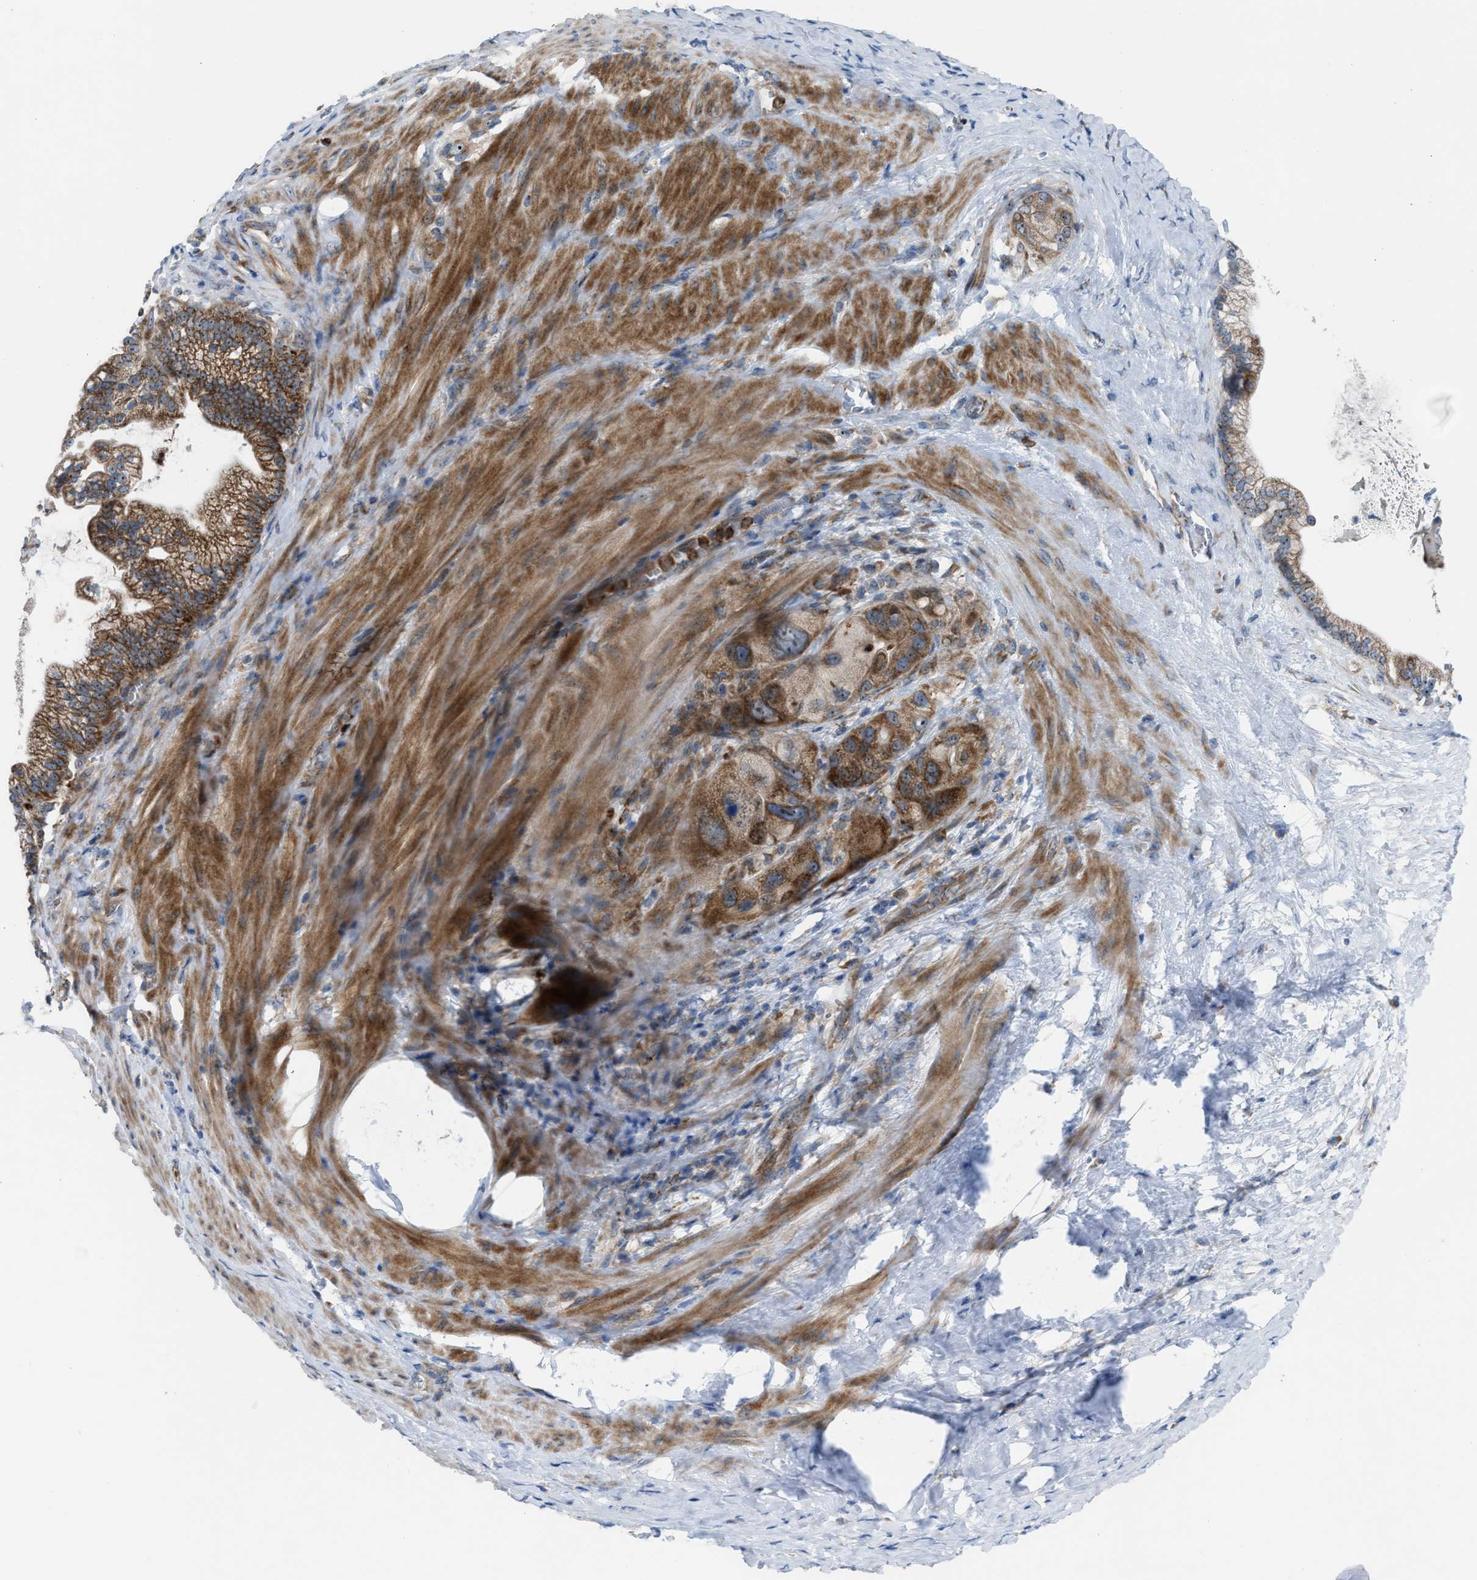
{"staining": {"intensity": "moderate", "quantity": ">75%", "location": "cytoplasmic/membranous"}, "tissue": "pancreatic cancer", "cell_type": "Tumor cells", "image_type": "cancer", "snomed": [{"axis": "morphology", "description": "Adenocarcinoma, NOS"}, {"axis": "topography", "description": "Pancreas"}], "caption": "A medium amount of moderate cytoplasmic/membranous positivity is seen in approximately >75% of tumor cells in pancreatic adenocarcinoma tissue.", "gene": "TPH1", "patient": {"sex": "male", "age": 69}}